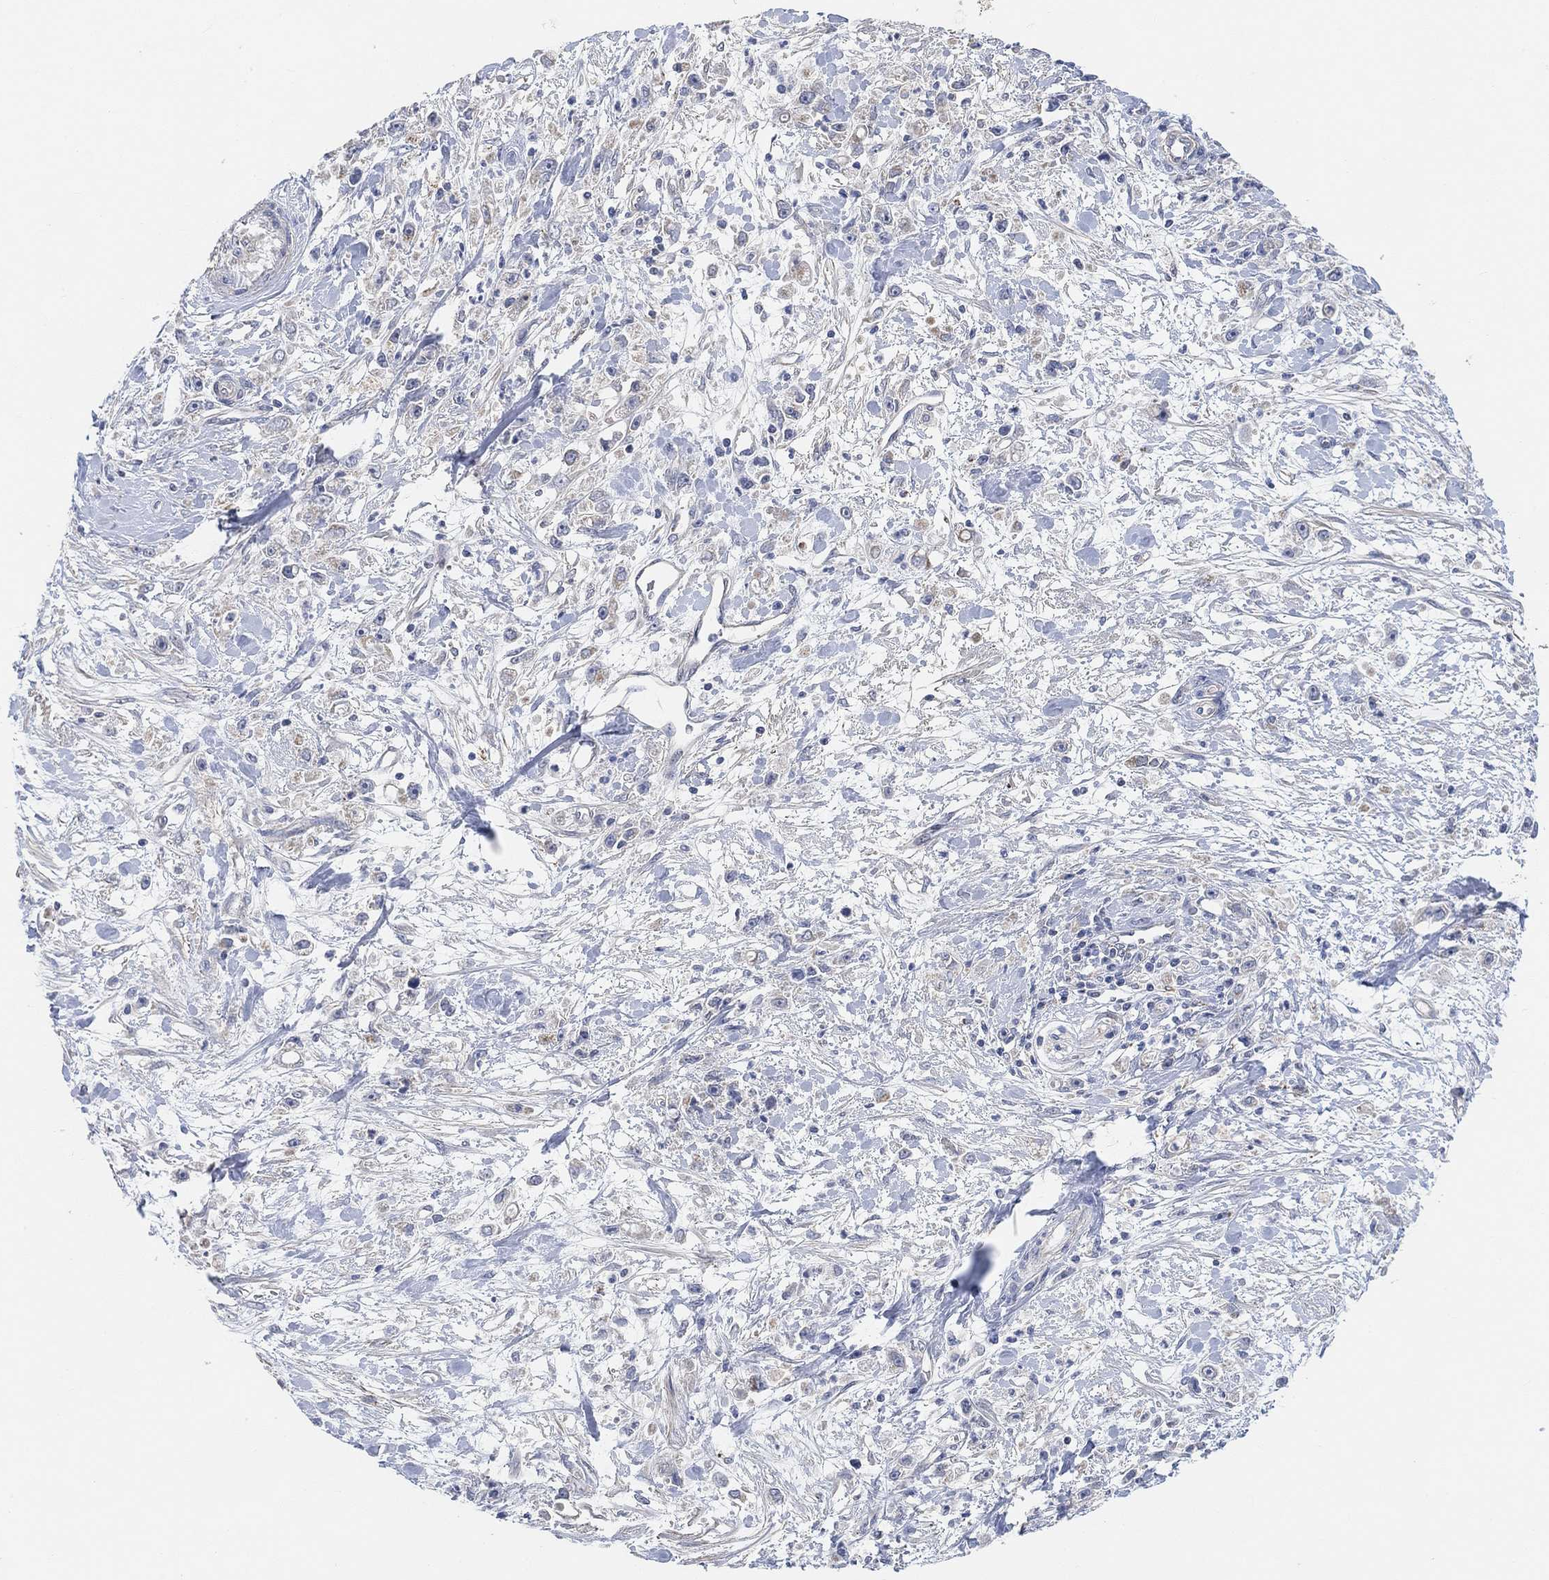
{"staining": {"intensity": "negative", "quantity": "none", "location": "none"}, "tissue": "stomach cancer", "cell_type": "Tumor cells", "image_type": "cancer", "snomed": [{"axis": "morphology", "description": "Adenocarcinoma, NOS"}, {"axis": "topography", "description": "Stomach"}], "caption": "Histopathology image shows no significant protein positivity in tumor cells of adenocarcinoma (stomach).", "gene": "HCRTR1", "patient": {"sex": "female", "age": 59}}